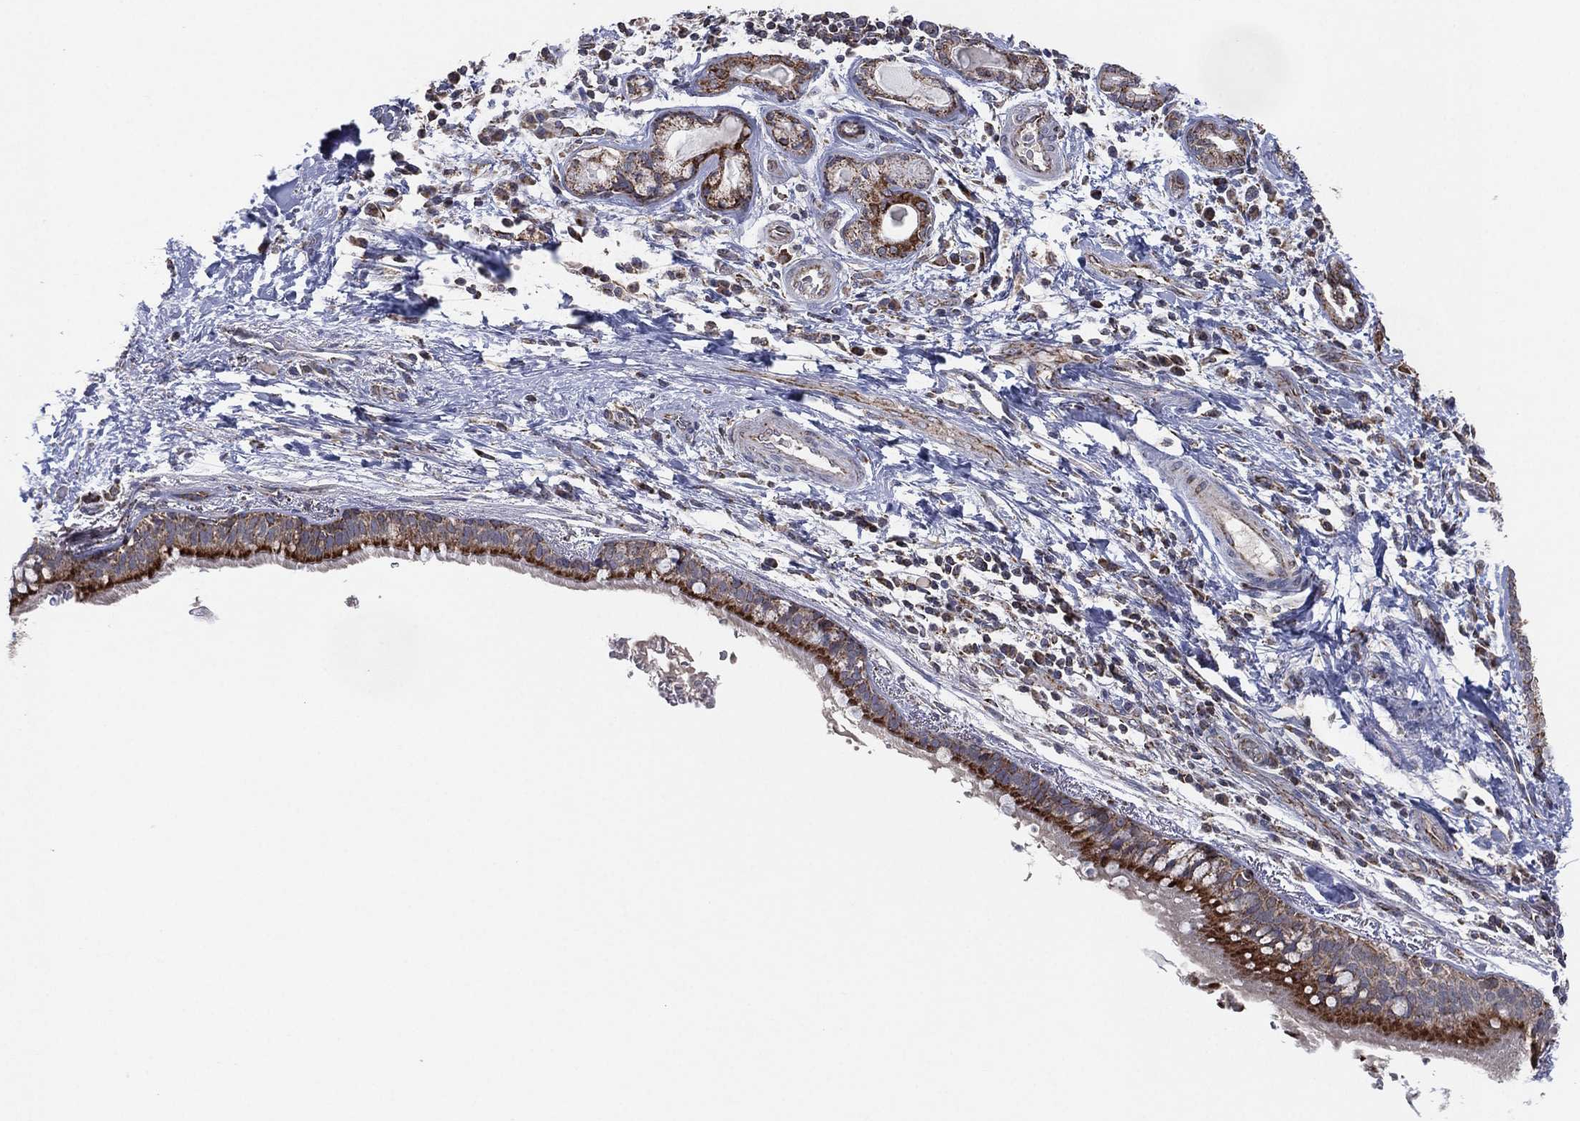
{"staining": {"intensity": "strong", "quantity": "25%-75%", "location": "cytoplasmic/membranous"}, "tissue": "bronchus", "cell_type": "Respiratory epithelial cells", "image_type": "normal", "snomed": [{"axis": "morphology", "description": "Normal tissue, NOS"}, {"axis": "morphology", "description": "Squamous cell carcinoma, NOS"}, {"axis": "topography", "description": "Bronchus"}, {"axis": "topography", "description": "Lung"}], "caption": "This micrograph exhibits immunohistochemistry staining of unremarkable human bronchus, with high strong cytoplasmic/membranous staining in about 25%-75% of respiratory epithelial cells.", "gene": "PSMG4", "patient": {"sex": "male", "age": 69}}